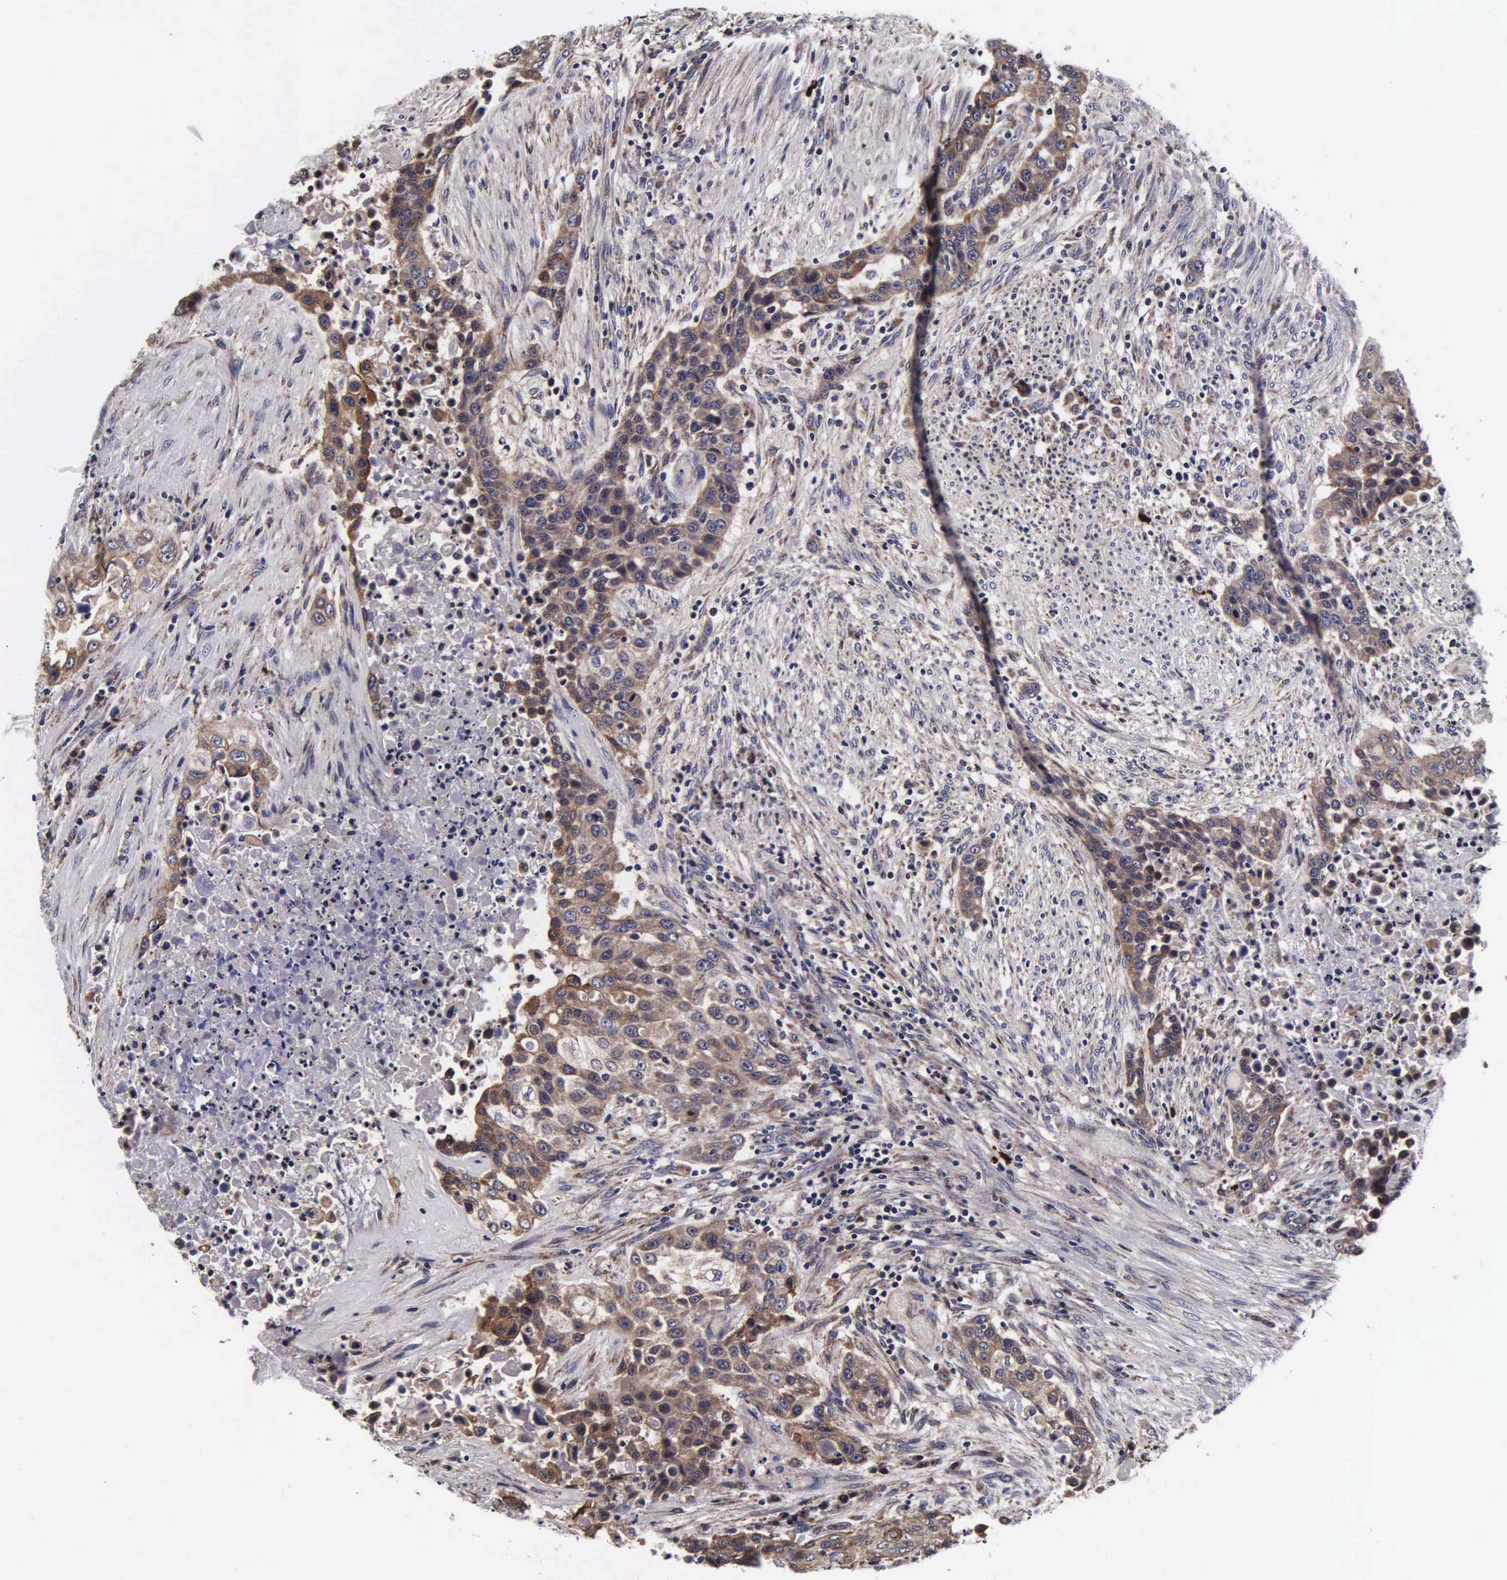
{"staining": {"intensity": "moderate", "quantity": ">75%", "location": "cytoplasmic/membranous"}, "tissue": "urothelial cancer", "cell_type": "Tumor cells", "image_type": "cancer", "snomed": [{"axis": "morphology", "description": "Urothelial carcinoma, High grade"}, {"axis": "topography", "description": "Urinary bladder"}], "caption": "The image demonstrates a brown stain indicating the presence of a protein in the cytoplasmic/membranous of tumor cells in urothelial cancer.", "gene": "PSMA3", "patient": {"sex": "male", "age": 74}}